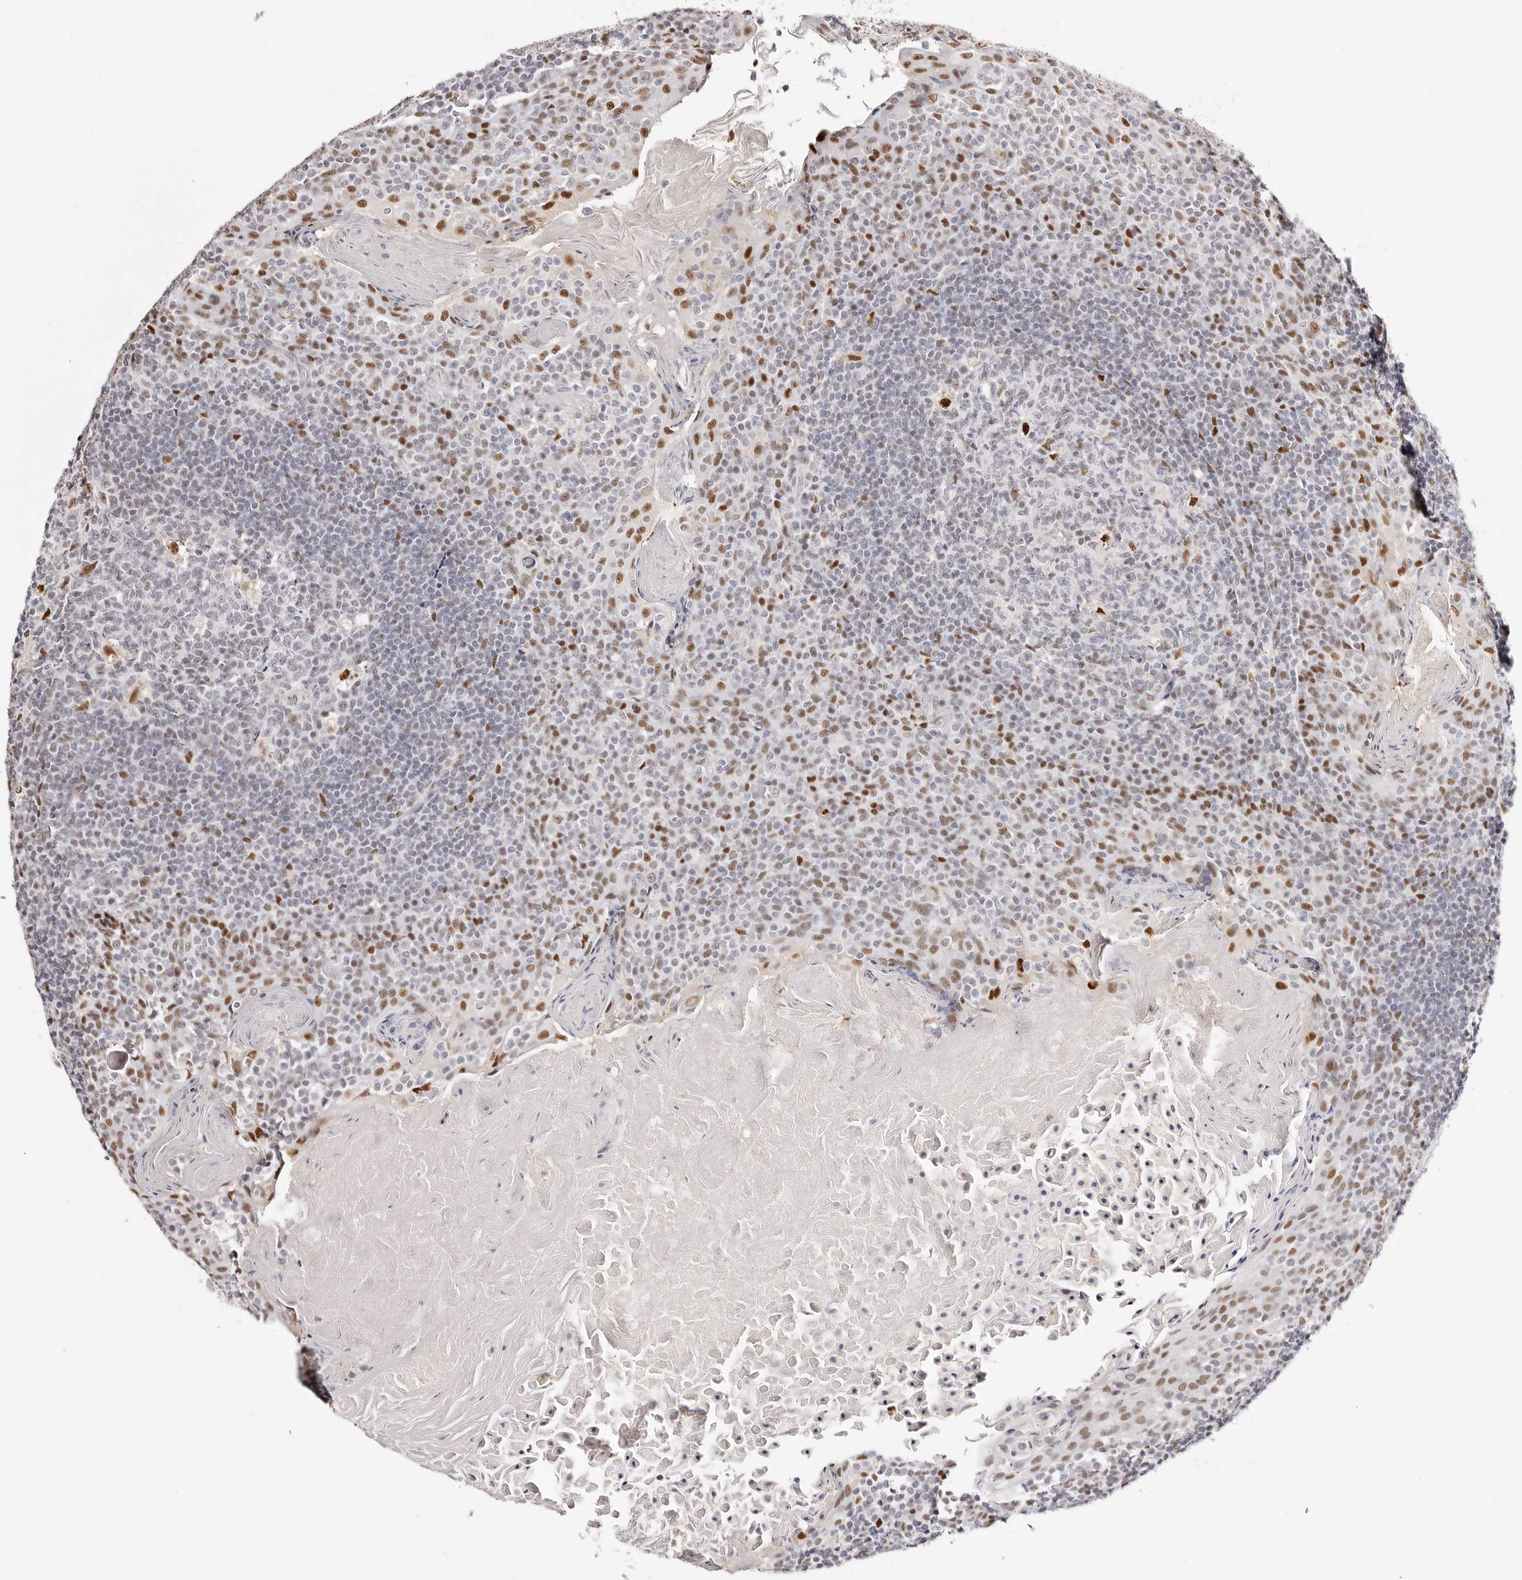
{"staining": {"intensity": "strong", "quantity": "<25%", "location": "nuclear"}, "tissue": "tonsil", "cell_type": "Germinal center cells", "image_type": "normal", "snomed": [{"axis": "morphology", "description": "Normal tissue, NOS"}, {"axis": "topography", "description": "Tonsil"}], "caption": "Protein expression analysis of unremarkable tonsil shows strong nuclear positivity in about <25% of germinal center cells. The protein is shown in brown color, while the nuclei are stained blue.", "gene": "TKT", "patient": {"sex": "female", "age": 19}}